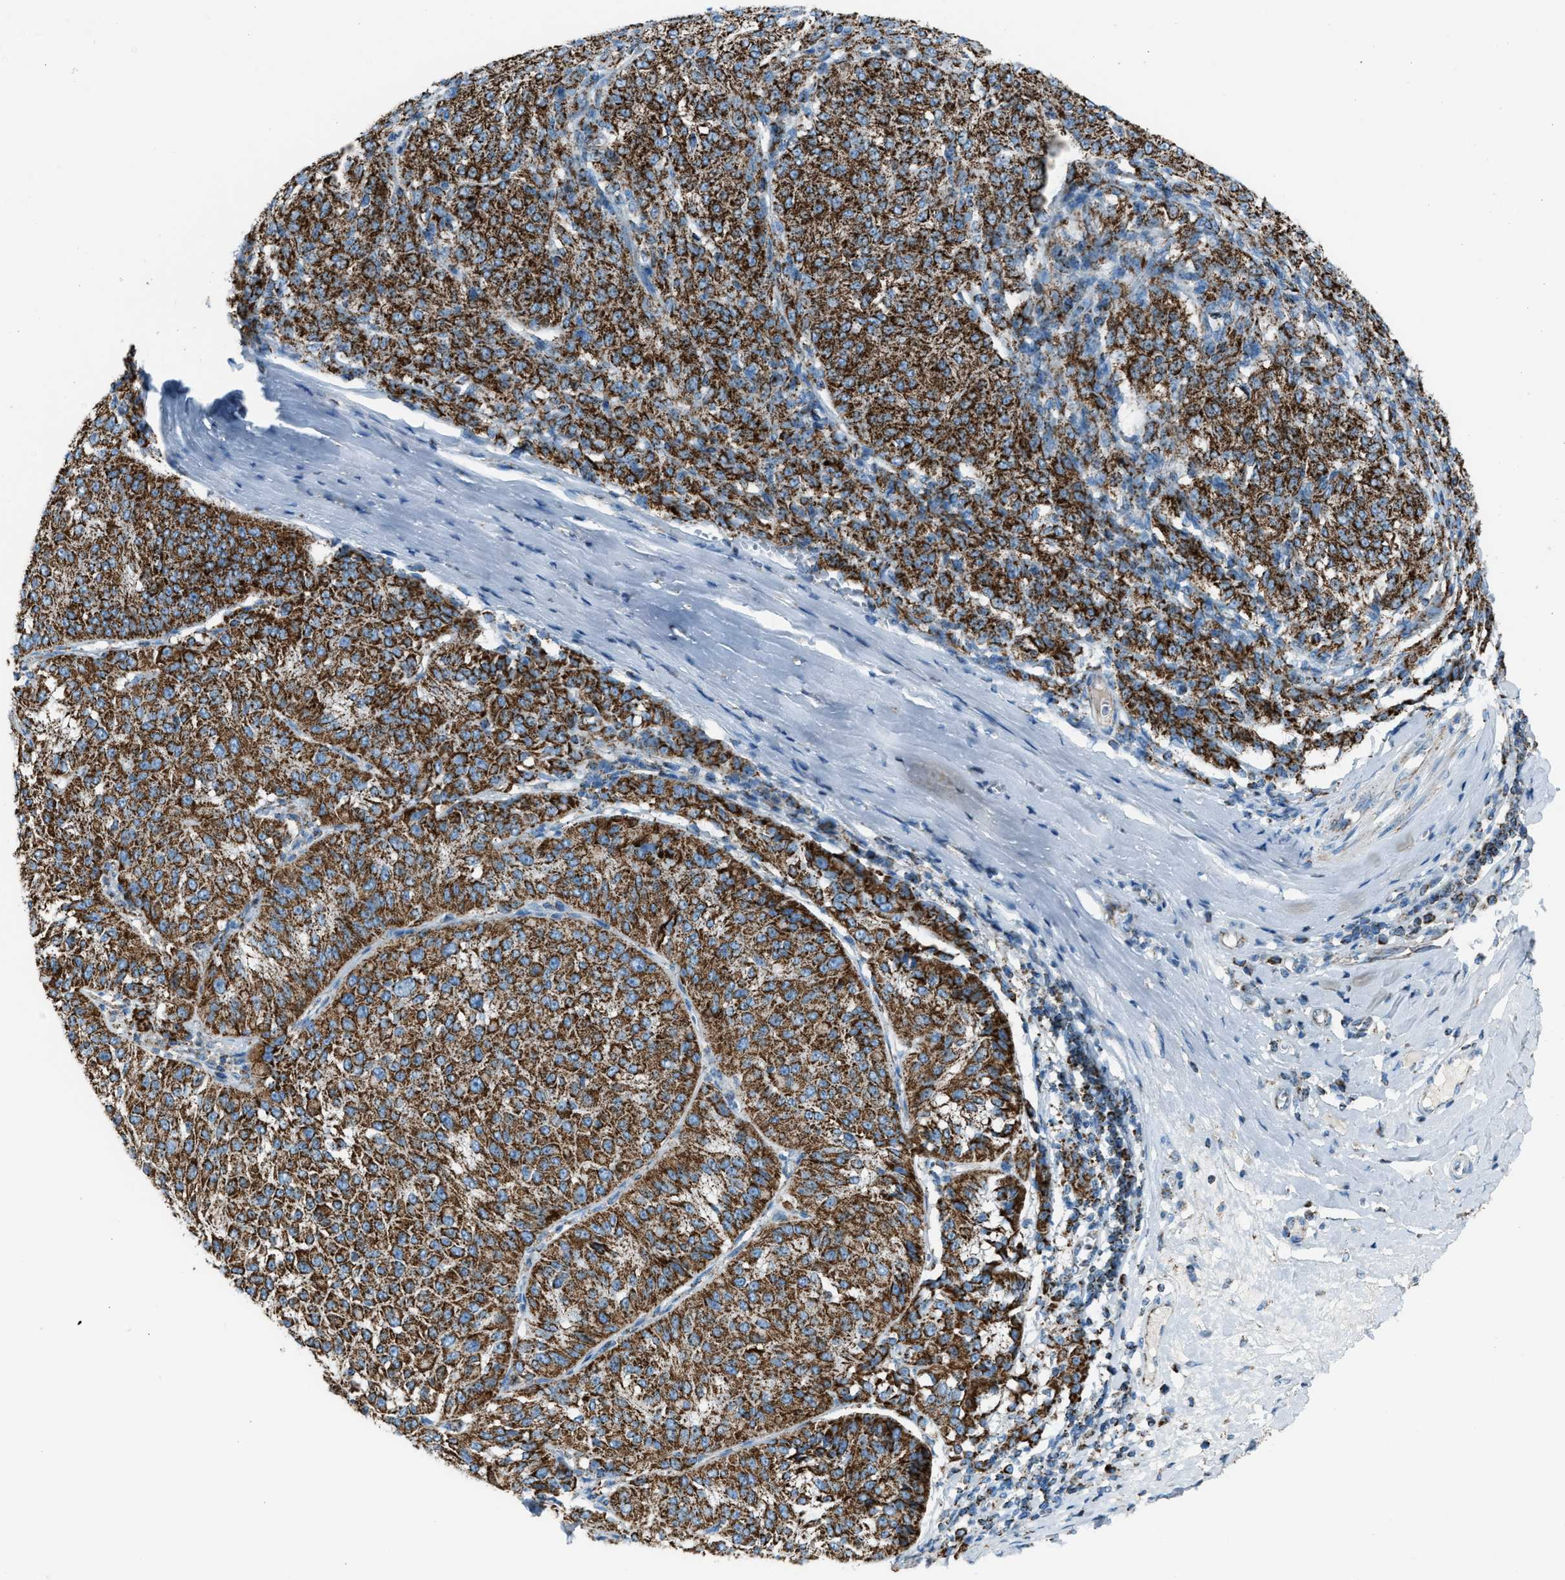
{"staining": {"intensity": "strong", "quantity": ">75%", "location": "cytoplasmic/membranous"}, "tissue": "melanoma", "cell_type": "Tumor cells", "image_type": "cancer", "snomed": [{"axis": "morphology", "description": "Malignant melanoma, NOS"}, {"axis": "topography", "description": "Skin"}], "caption": "A brown stain shows strong cytoplasmic/membranous staining of a protein in human melanoma tumor cells. The protein is stained brown, and the nuclei are stained in blue (DAB IHC with brightfield microscopy, high magnification).", "gene": "MDH2", "patient": {"sex": "female", "age": 72}}